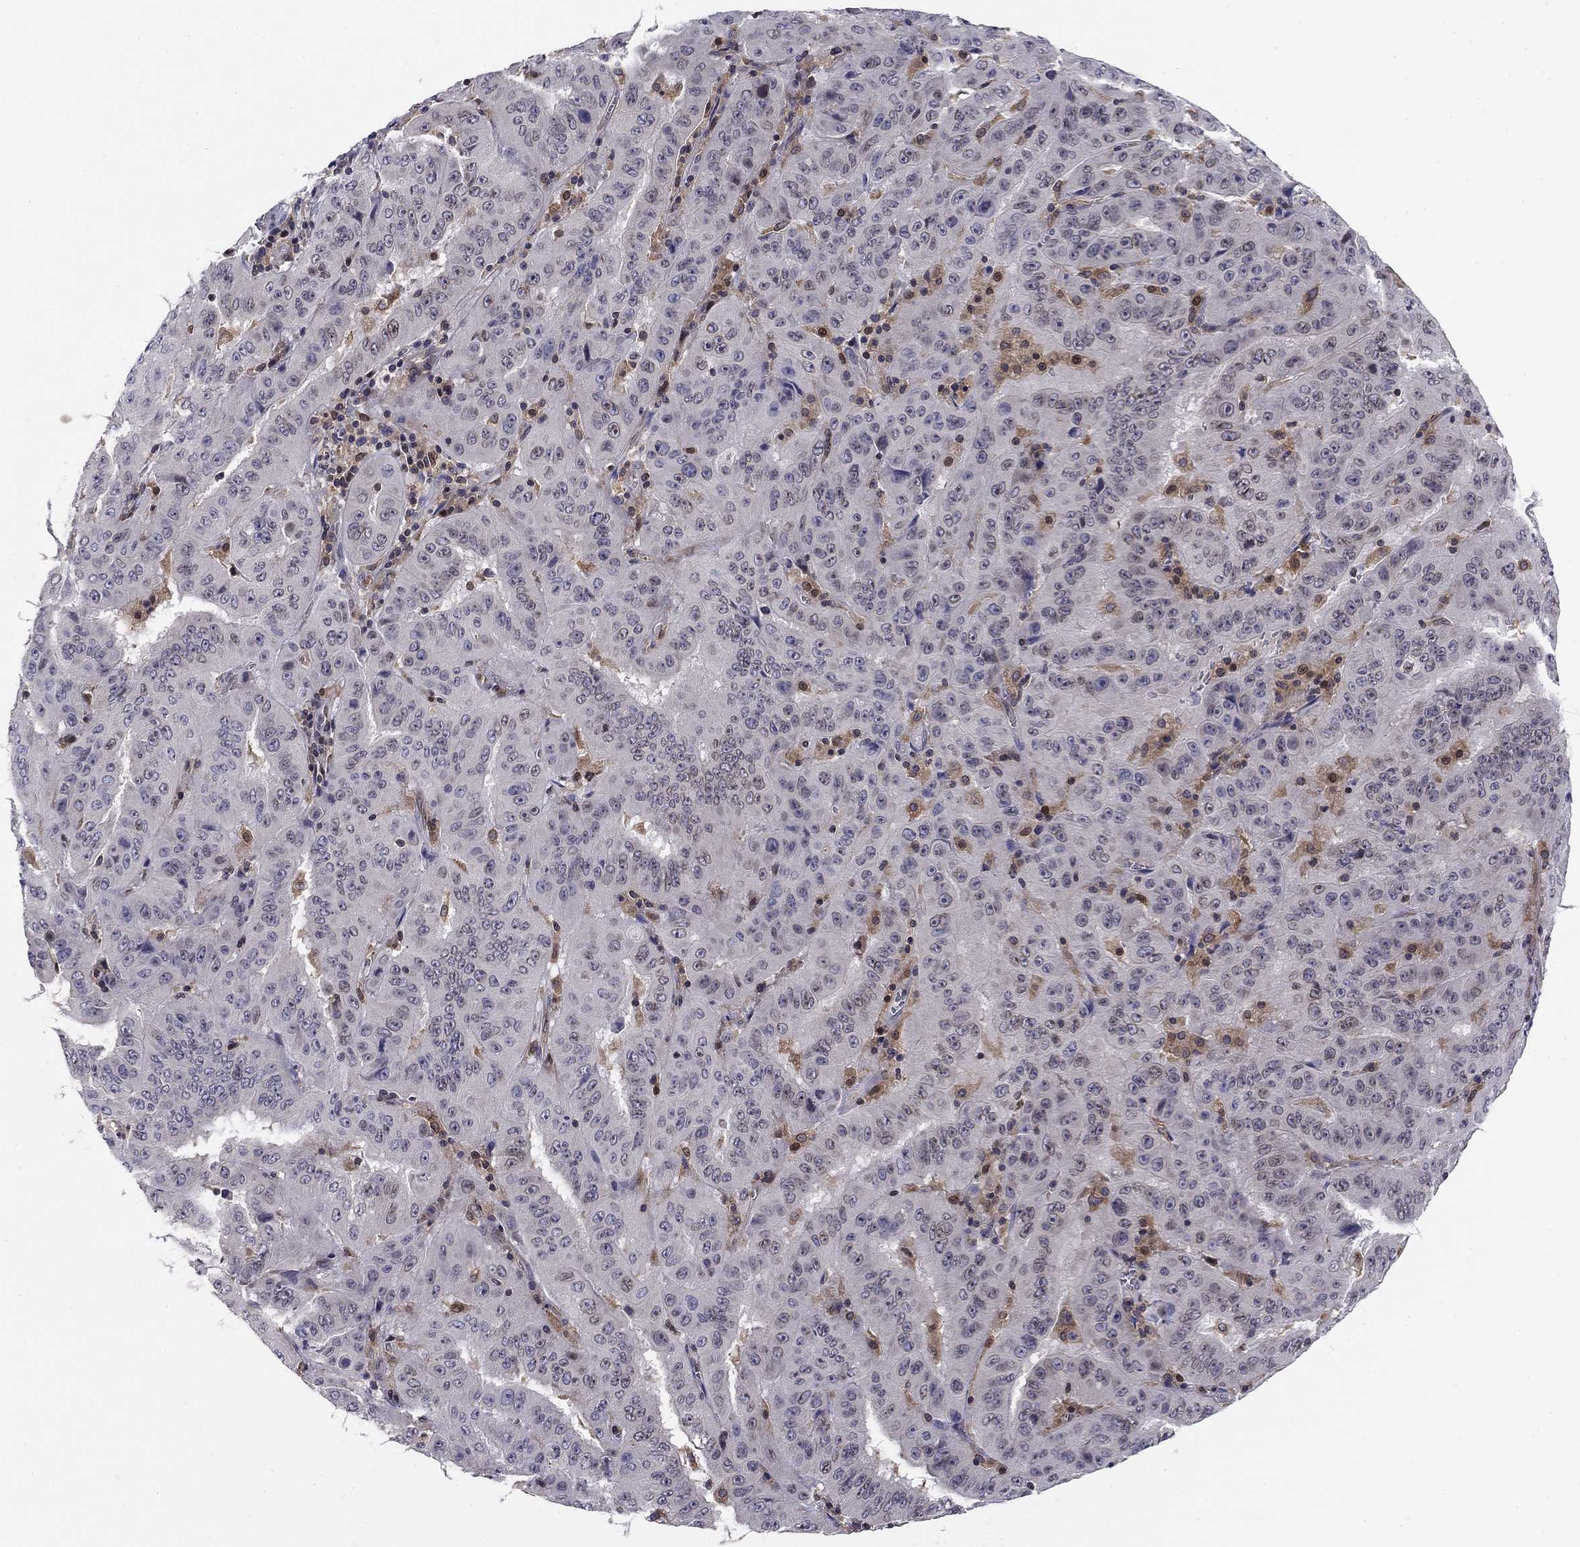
{"staining": {"intensity": "negative", "quantity": "none", "location": "none"}, "tissue": "pancreatic cancer", "cell_type": "Tumor cells", "image_type": "cancer", "snomed": [{"axis": "morphology", "description": "Adenocarcinoma, NOS"}, {"axis": "topography", "description": "Pancreas"}], "caption": "Immunohistochemistry (IHC) of pancreatic cancer exhibits no positivity in tumor cells.", "gene": "PLCB2", "patient": {"sex": "male", "age": 63}}